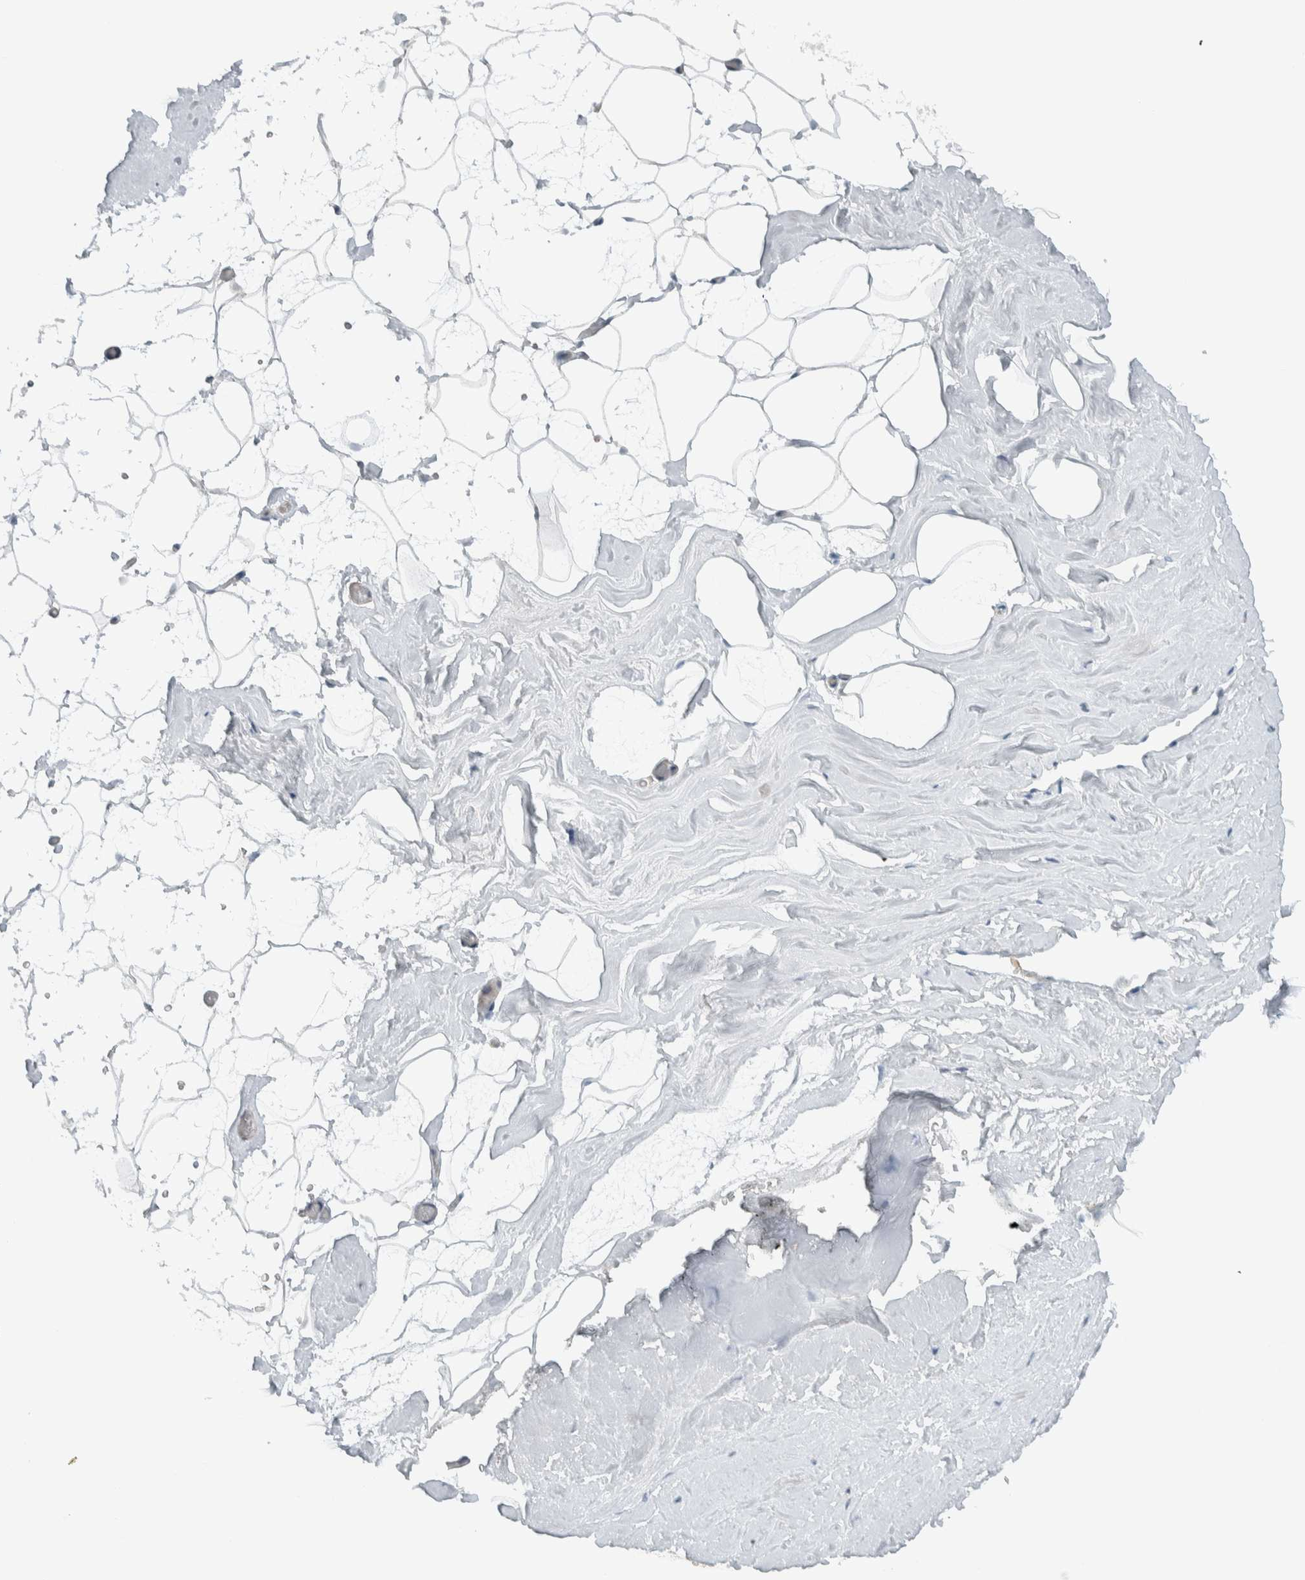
{"staining": {"intensity": "negative", "quantity": "none", "location": "none"}, "tissue": "adipose tissue", "cell_type": "Adipocytes", "image_type": "normal", "snomed": [{"axis": "morphology", "description": "Normal tissue, NOS"}, {"axis": "morphology", "description": "Fibrosis, NOS"}, {"axis": "topography", "description": "Breast"}, {"axis": "topography", "description": "Adipose tissue"}], "caption": "Adipose tissue stained for a protein using IHC demonstrates no staining adipocytes.", "gene": "MPRIP", "patient": {"sex": "female", "age": 39}}